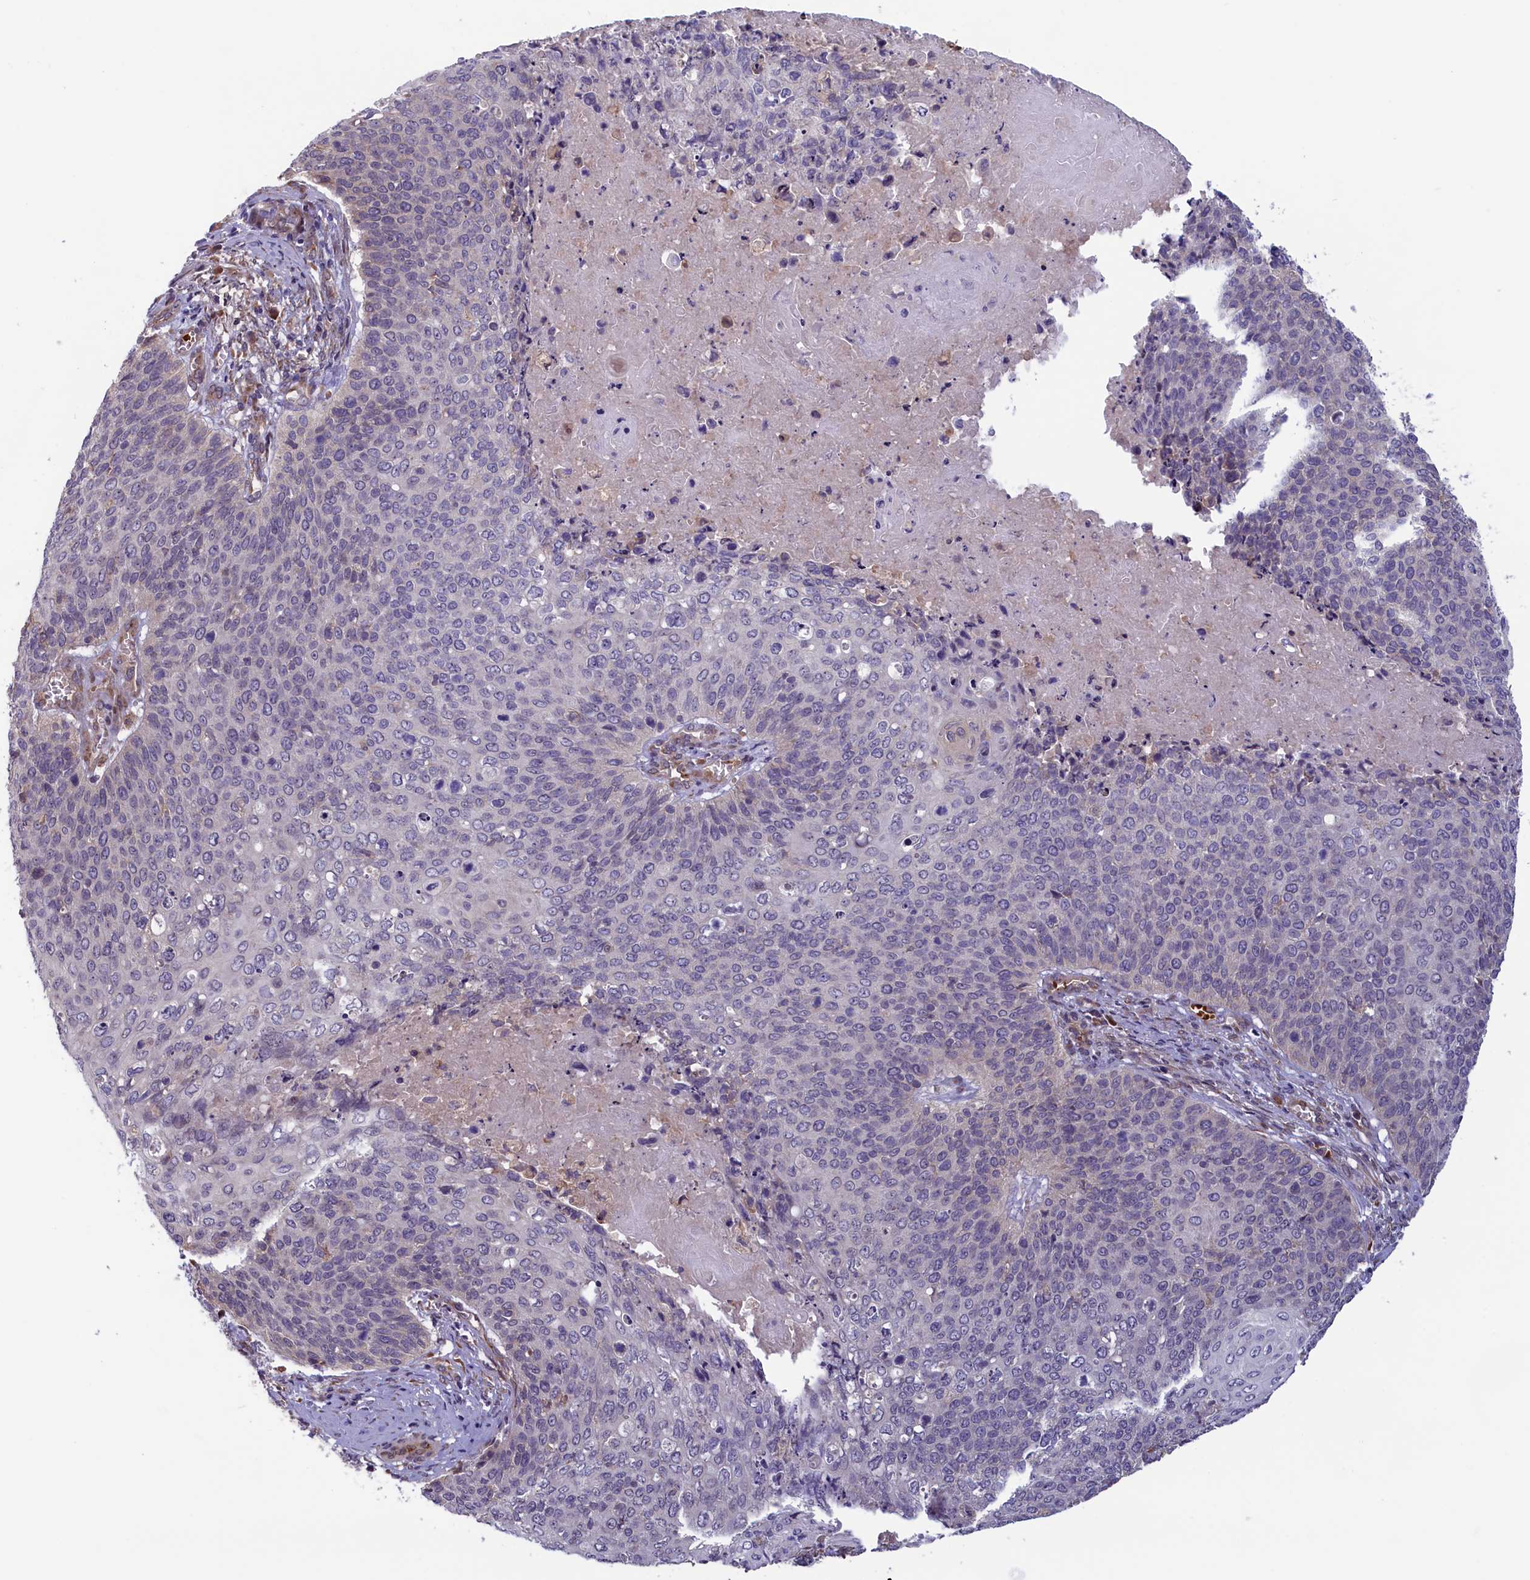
{"staining": {"intensity": "negative", "quantity": "none", "location": "none"}, "tissue": "cervical cancer", "cell_type": "Tumor cells", "image_type": "cancer", "snomed": [{"axis": "morphology", "description": "Squamous cell carcinoma, NOS"}, {"axis": "topography", "description": "Cervix"}], "caption": "This is an IHC image of squamous cell carcinoma (cervical). There is no staining in tumor cells.", "gene": "CCDC9B", "patient": {"sex": "female", "age": 39}}